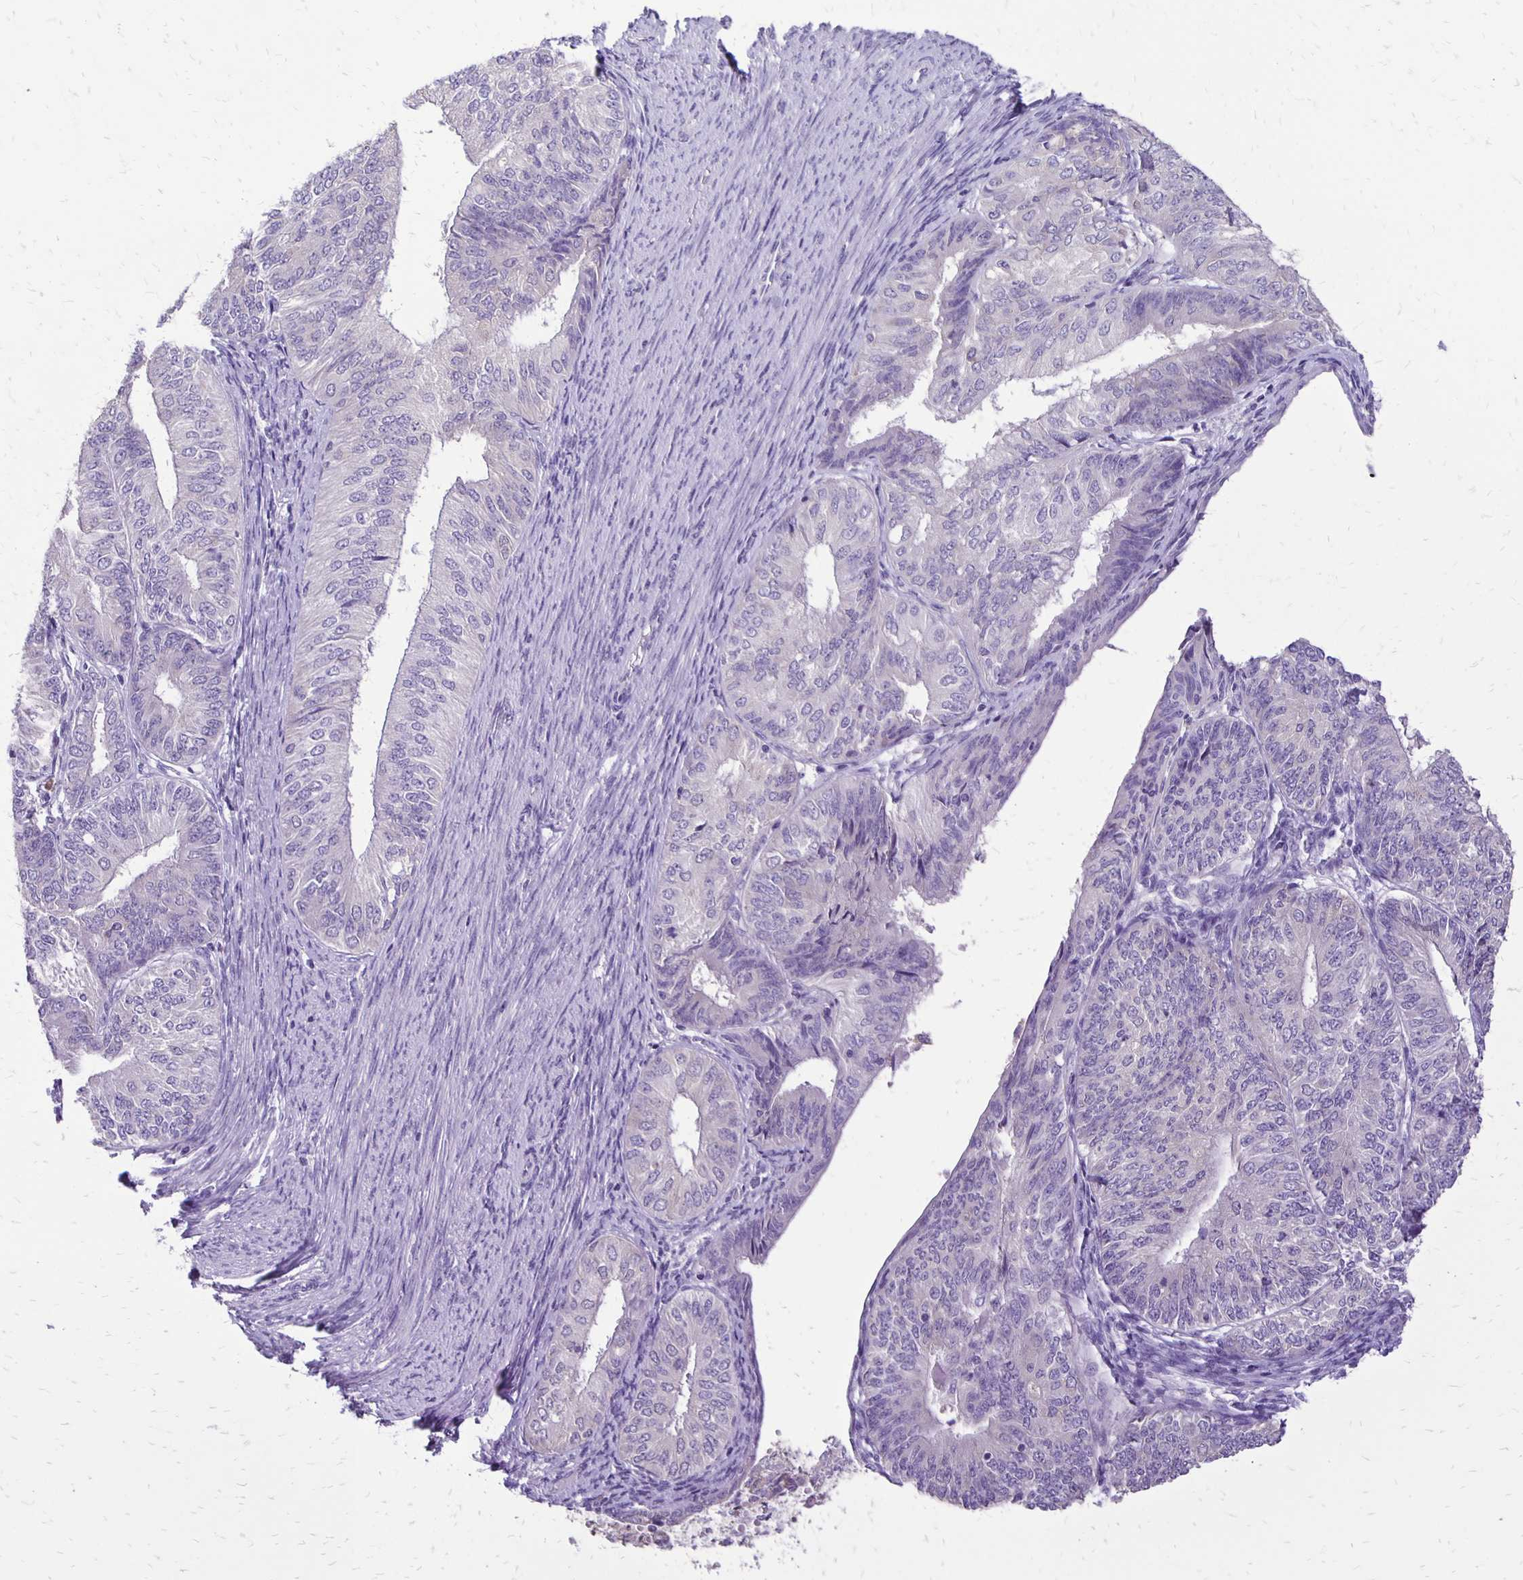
{"staining": {"intensity": "negative", "quantity": "none", "location": "none"}, "tissue": "endometrial cancer", "cell_type": "Tumor cells", "image_type": "cancer", "snomed": [{"axis": "morphology", "description": "Adenocarcinoma, NOS"}, {"axis": "topography", "description": "Endometrium"}], "caption": "Micrograph shows no protein positivity in tumor cells of endometrial cancer (adenocarcinoma) tissue.", "gene": "ANKRD45", "patient": {"sex": "female", "age": 58}}